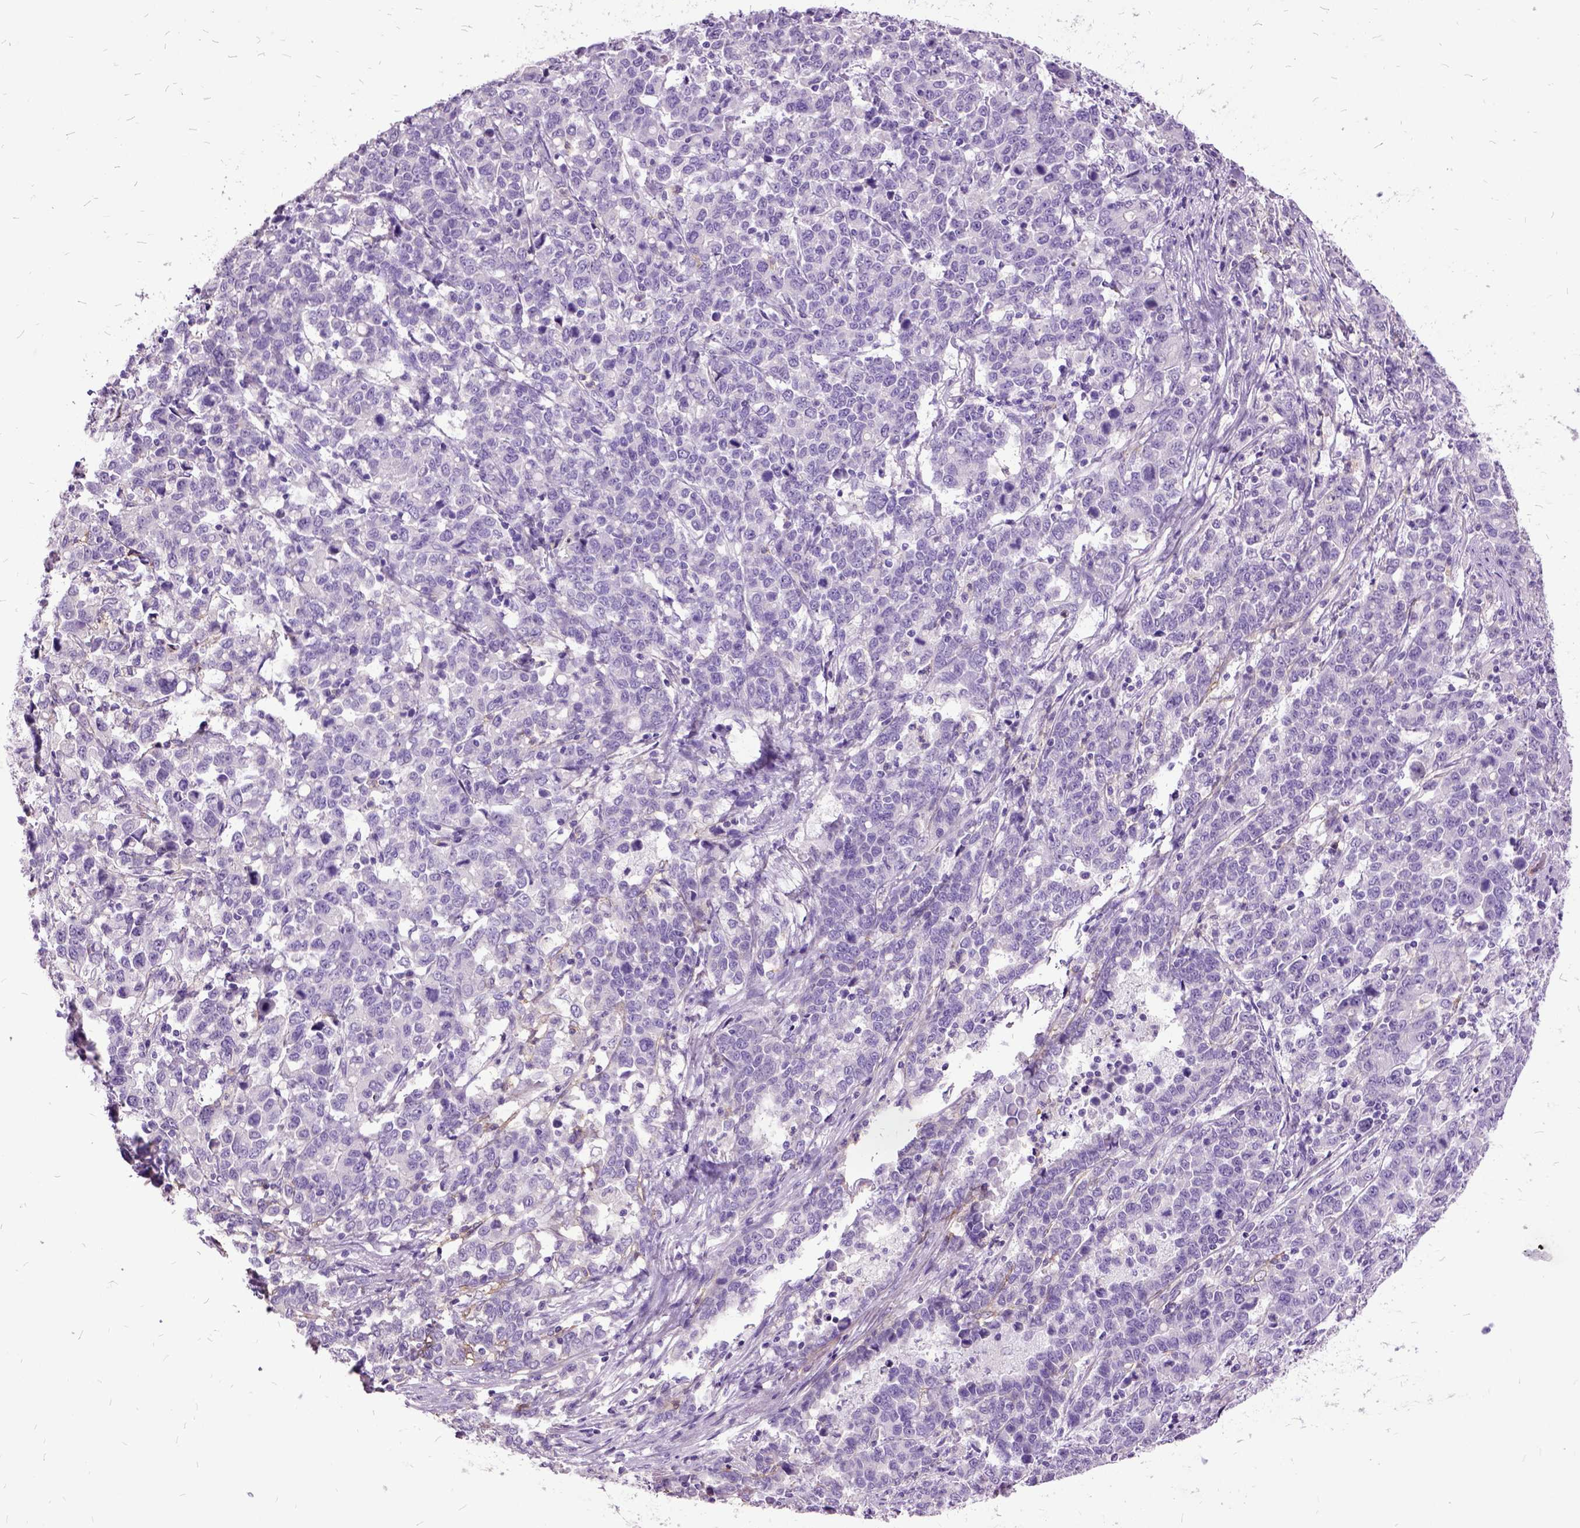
{"staining": {"intensity": "negative", "quantity": "none", "location": "none"}, "tissue": "stomach cancer", "cell_type": "Tumor cells", "image_type": "cancer", "snomed": [{"axis": "morphology", "description": "Adenocarcinoma, NOS"}, {"axis": "topography", "description": "Stomach, upper"}], "caption": "The IHC photomicrograph has no significant positivity in tumor cells of adenocarcinoma (stomach) tissue. (DAB (3,3'-diaminobenzidine) immunohistochemistry (IHC) with hematoxylin counter stain).", "gene": "MME", "patient": {"sex": "male", "age": 69}}